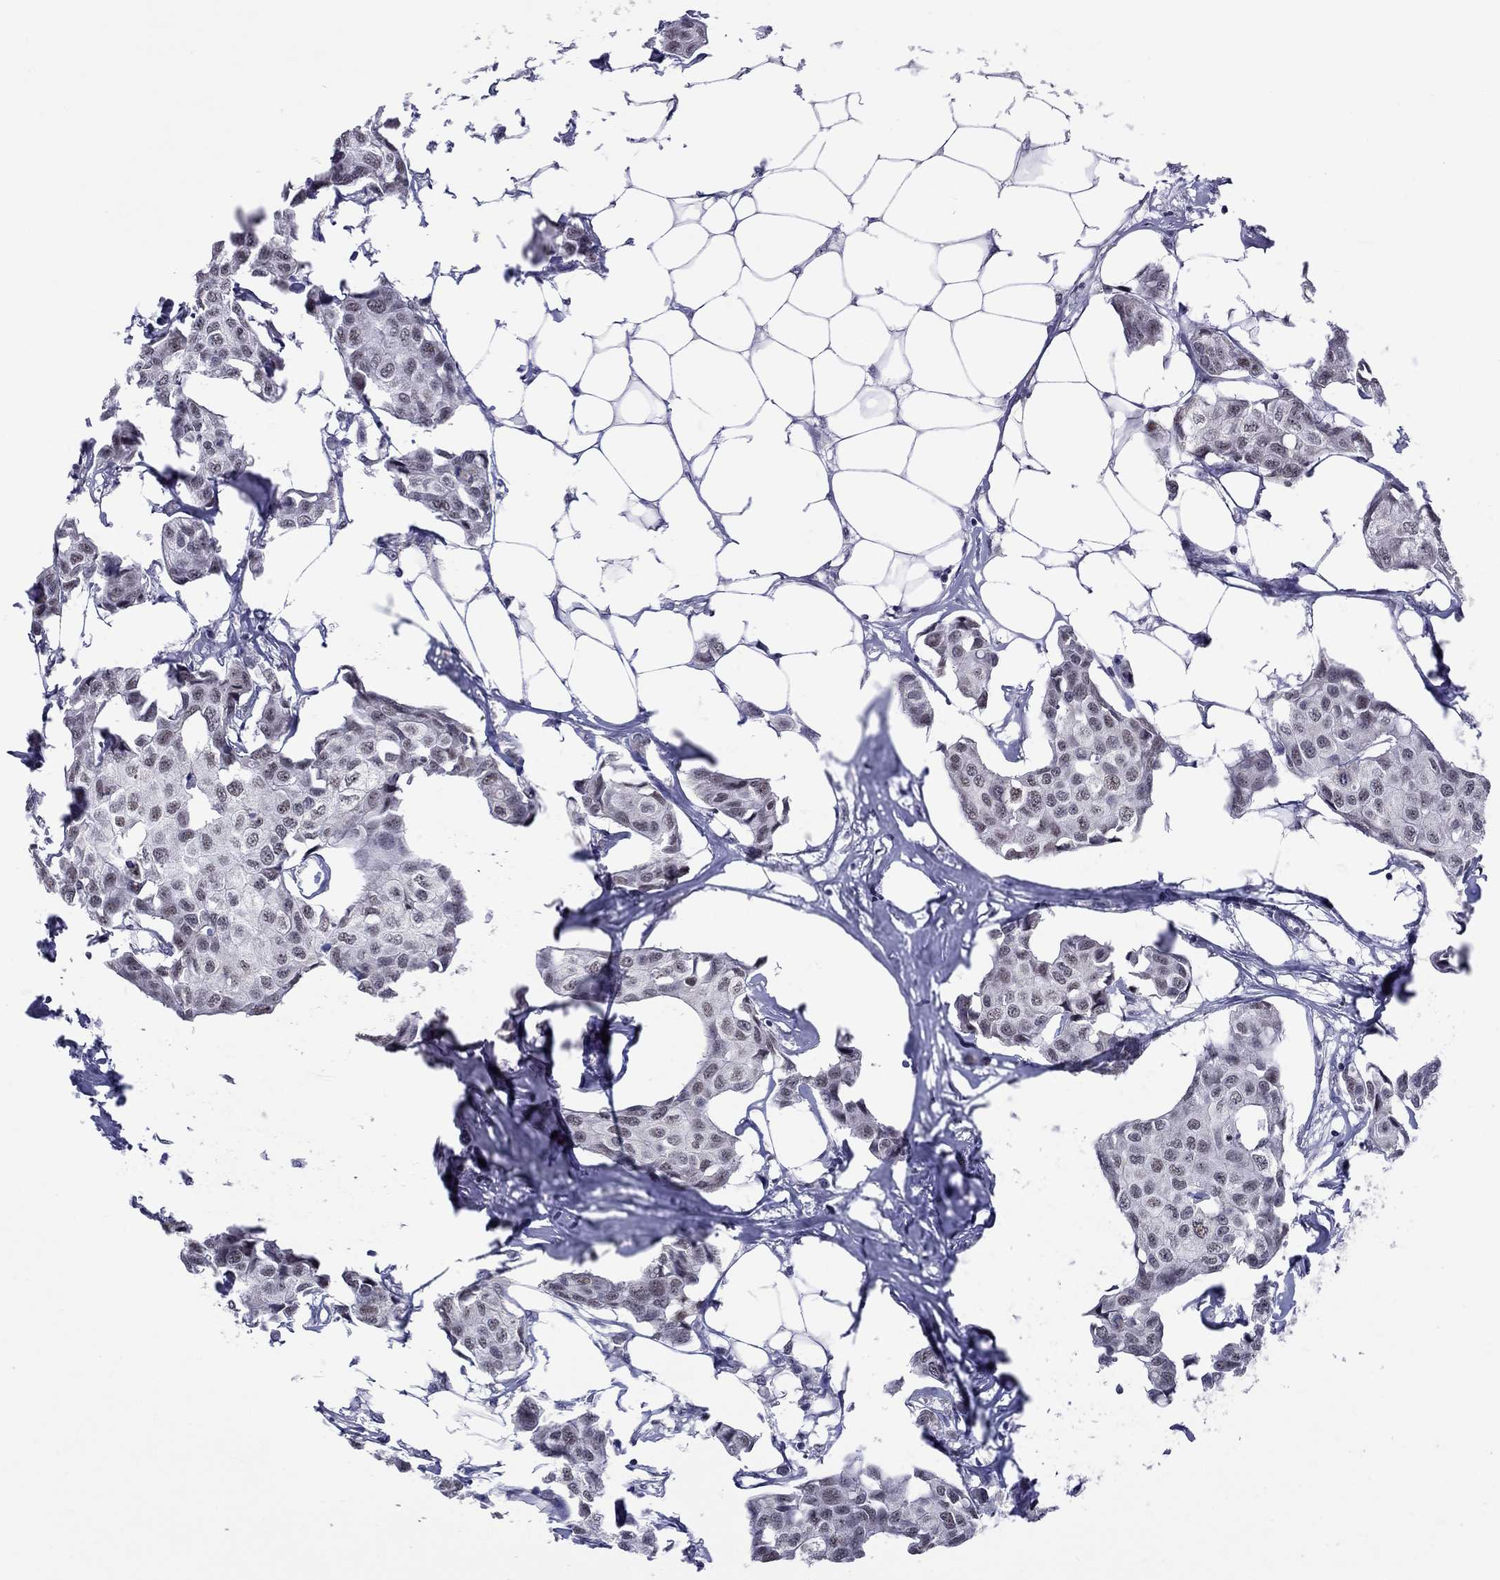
{"staining": {"intensity": "negative", "quantity": "none", "location": "none"}, "tissue": "breast cancer", "cell_type": "Tumor cells", "image_type": "cancer", "snomed": [{"axis": "morphology", "description": "Duct carcinoma"}, {"axis": "topography", "description": "Breast"}], "caption": "This is a photomicrograph of IHC staining of invasive ductal carcinoma (breast), which shows no staining in tumor cells.", "gene": "PPP1R3A", "patient": {"sex": "female", "age": 80}}